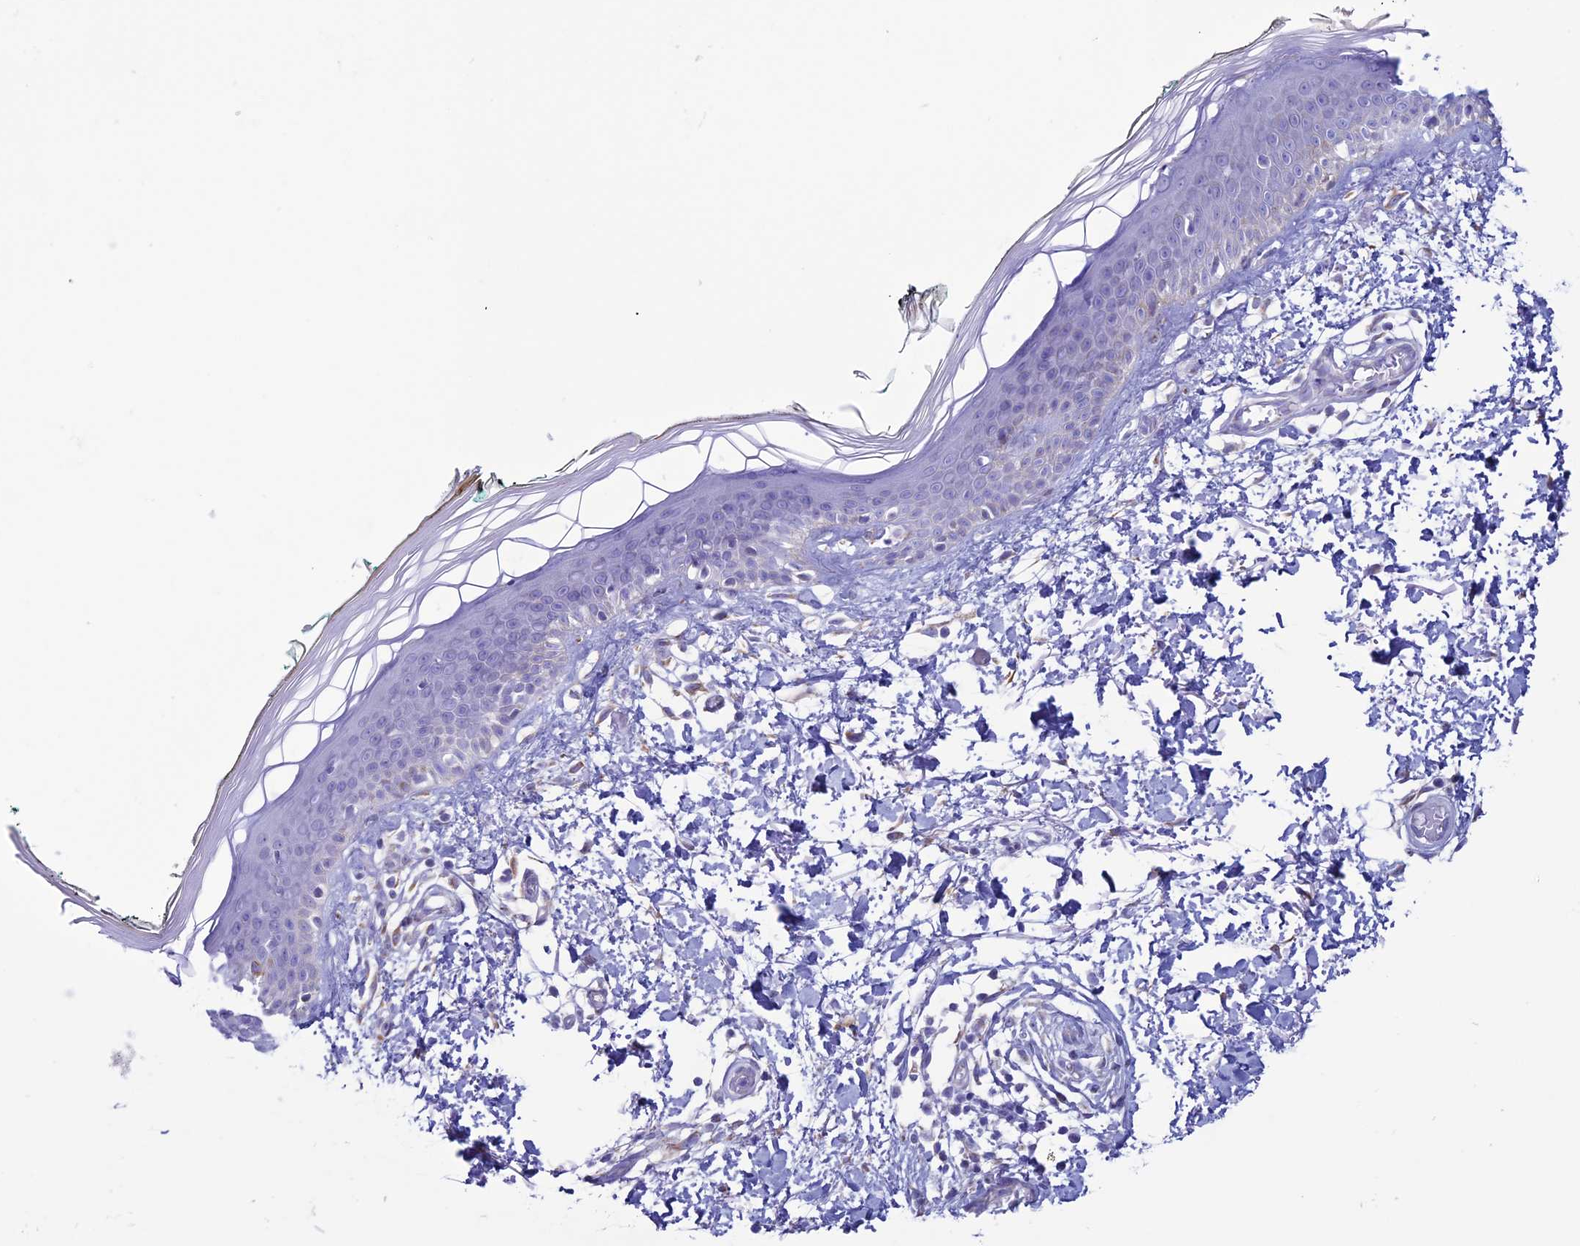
{"staining": {"intensity": "negative", "quantity": "none", "location": "none"}, "tissue": "skin", "cell_type": "Fibroblasts", "image_type": "normal", "snomed": [{"axis": "morphology", "description": "Normal tissue, NOS"}, {"axis": "topography", "description": "Skin"}], "caption": "High magnification brightfield microscopy of unremarkable skin stained with DAB (brown) and counterstained with hematoxylin (blue): fibroblasts show no significant positivity. (DAB (3,3'-diaminobenzidine) IHC visualized using brightfield microscopy, high magnification).", "gene": "CFAP210", "patient": {"sex": "male", "age": 62}}